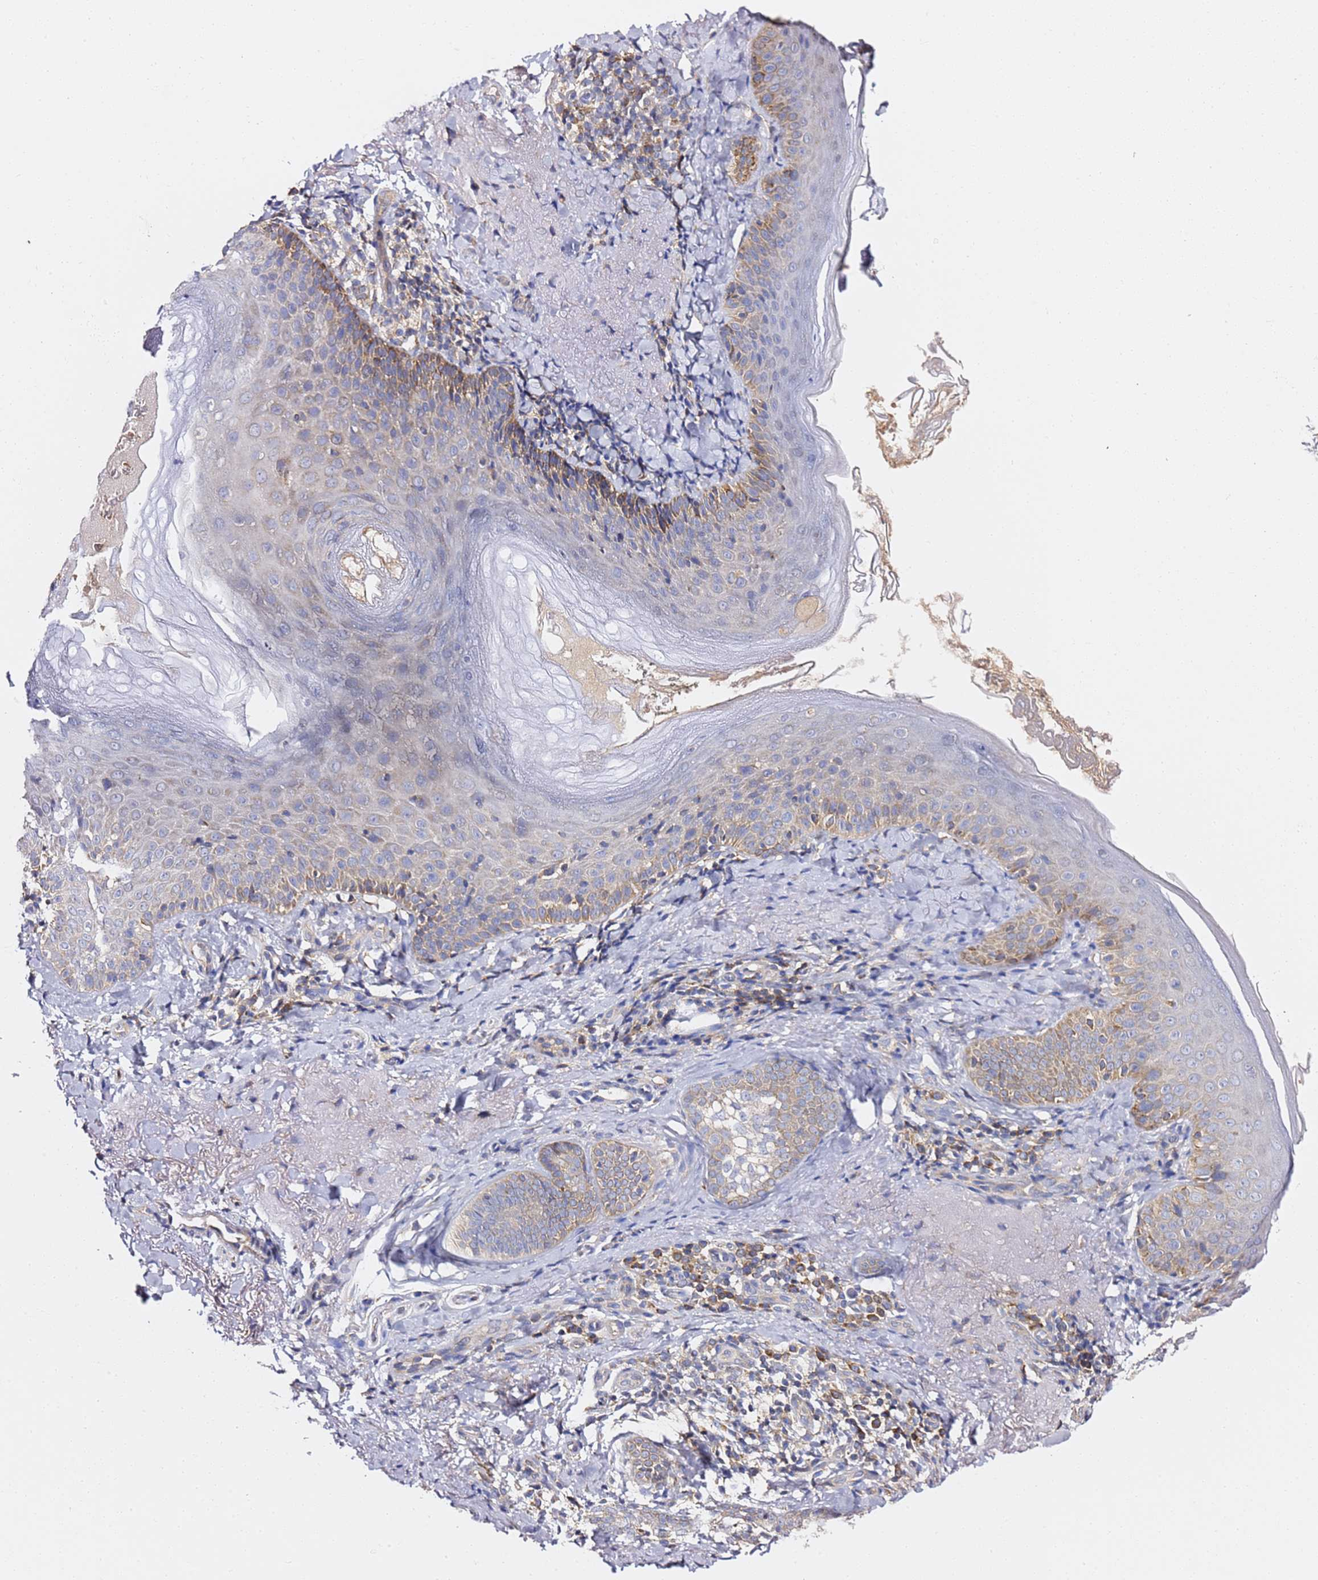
{"staining": {"intensity": "moderate", "quantity": ">75%", "location": "cytoplasmic/membranous"}, "tissue": "skin", "cell_type": "Fibroblasts", "image_type": "normal", "snomed": [{"axis": "morphology", "description": "Normal tissue, NOS"}, {"axis": "topography", "description": "Skin"}], "caption": "This image demonstrates IHC staining of normal human skin, with medium moderate cytoplasmic/membranous staining in about >75% of fibroblasts.", "gene": "C19orf12", "patient": {"sex": "male", "age": 57}}